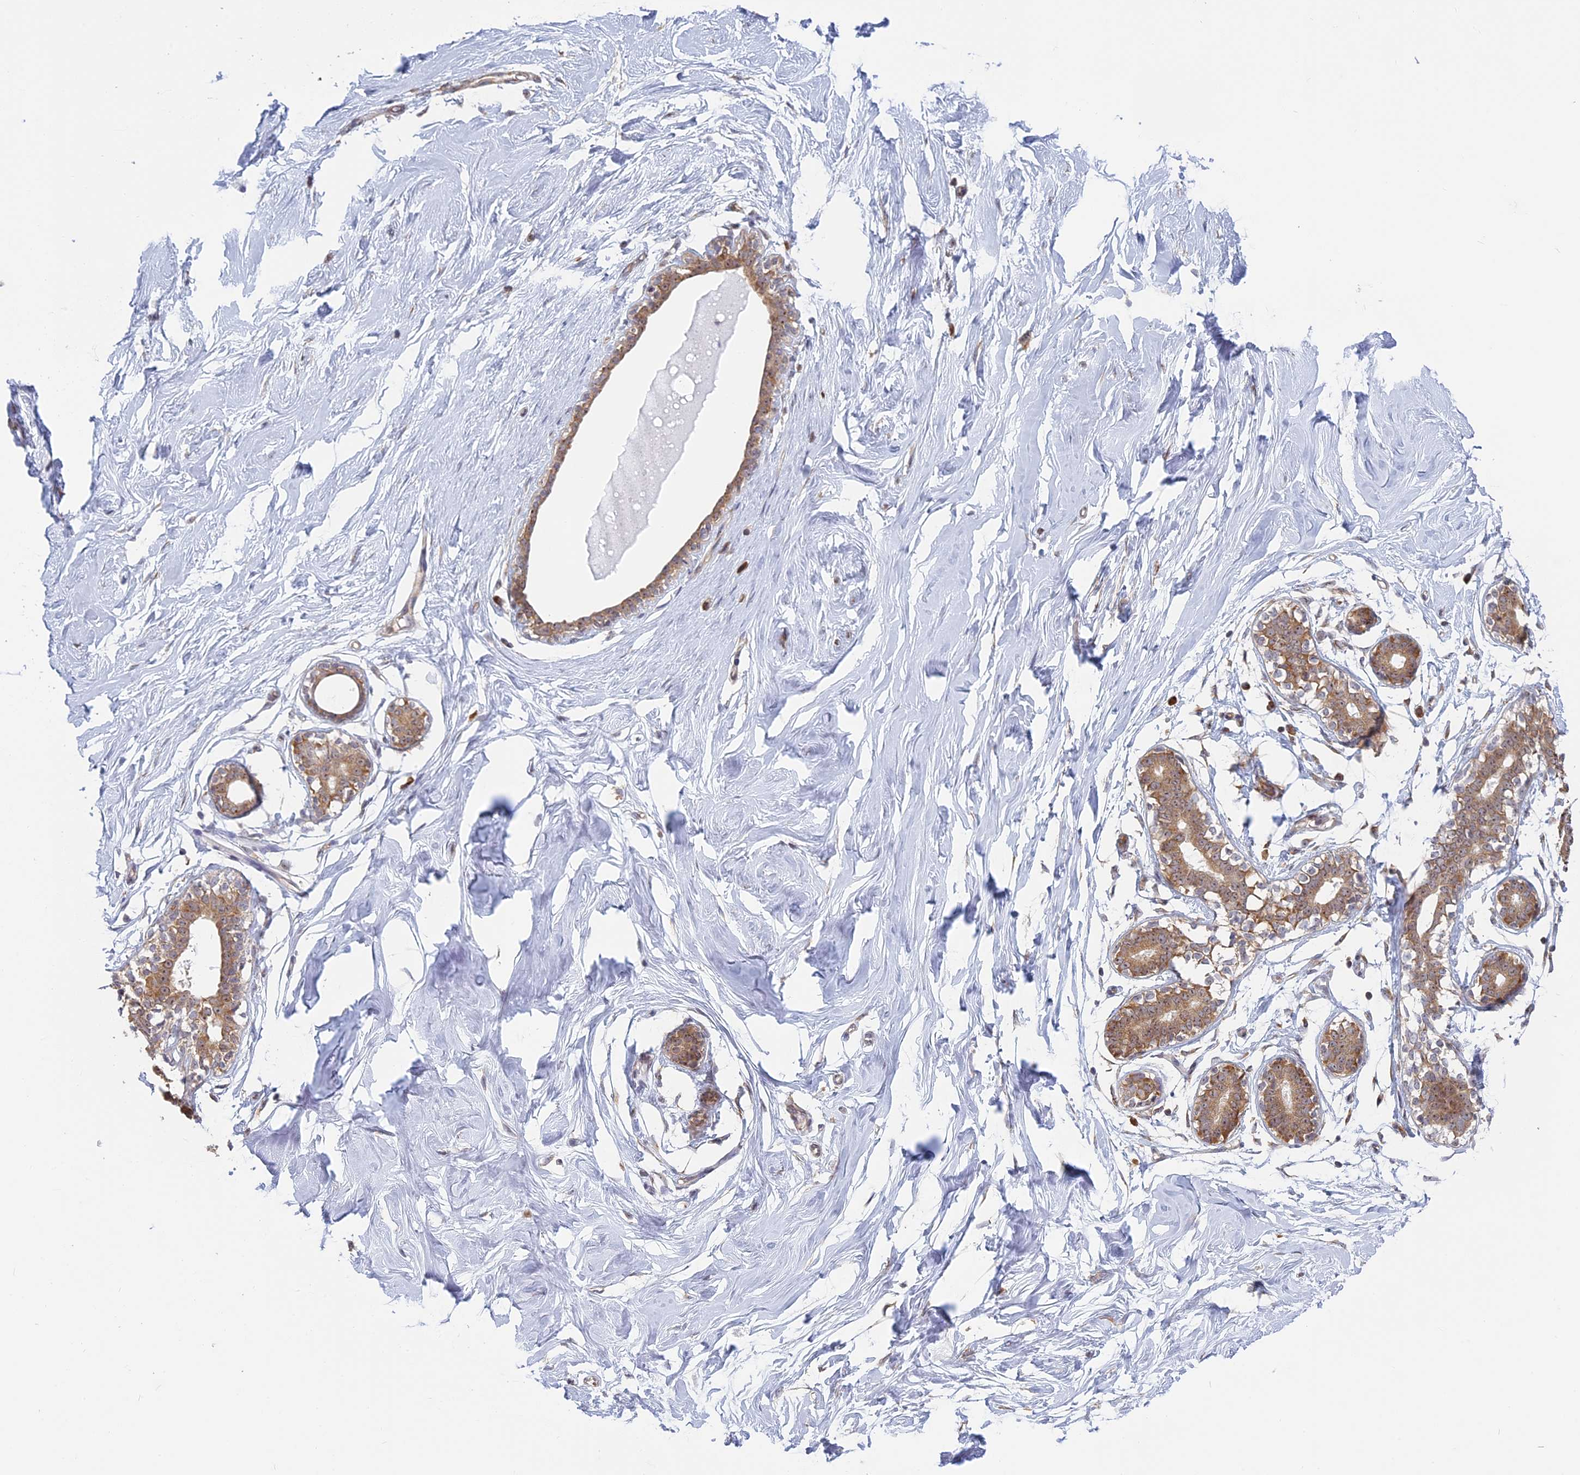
{"staining": {"intensity": "negative", "quantity": "none", "location": "none"}, "tissue": "breast", "cell_type": "Adipocytes", "image_type": "normal", "snomed": [{"axis": "morphology", "description": "Normal tissue, NOS"}, {"axis": "morphology", "description": "Adenoma, NOS"}, {"axis": "topography", "description": "Breast"}], "caption": "Immunohistochemistry image of normal breast: breast stained with DAB shows no significant protein positivity in adipocytes.", "gene": "RPS19BP1", "patient": {"sex": "female", "age": 23}}